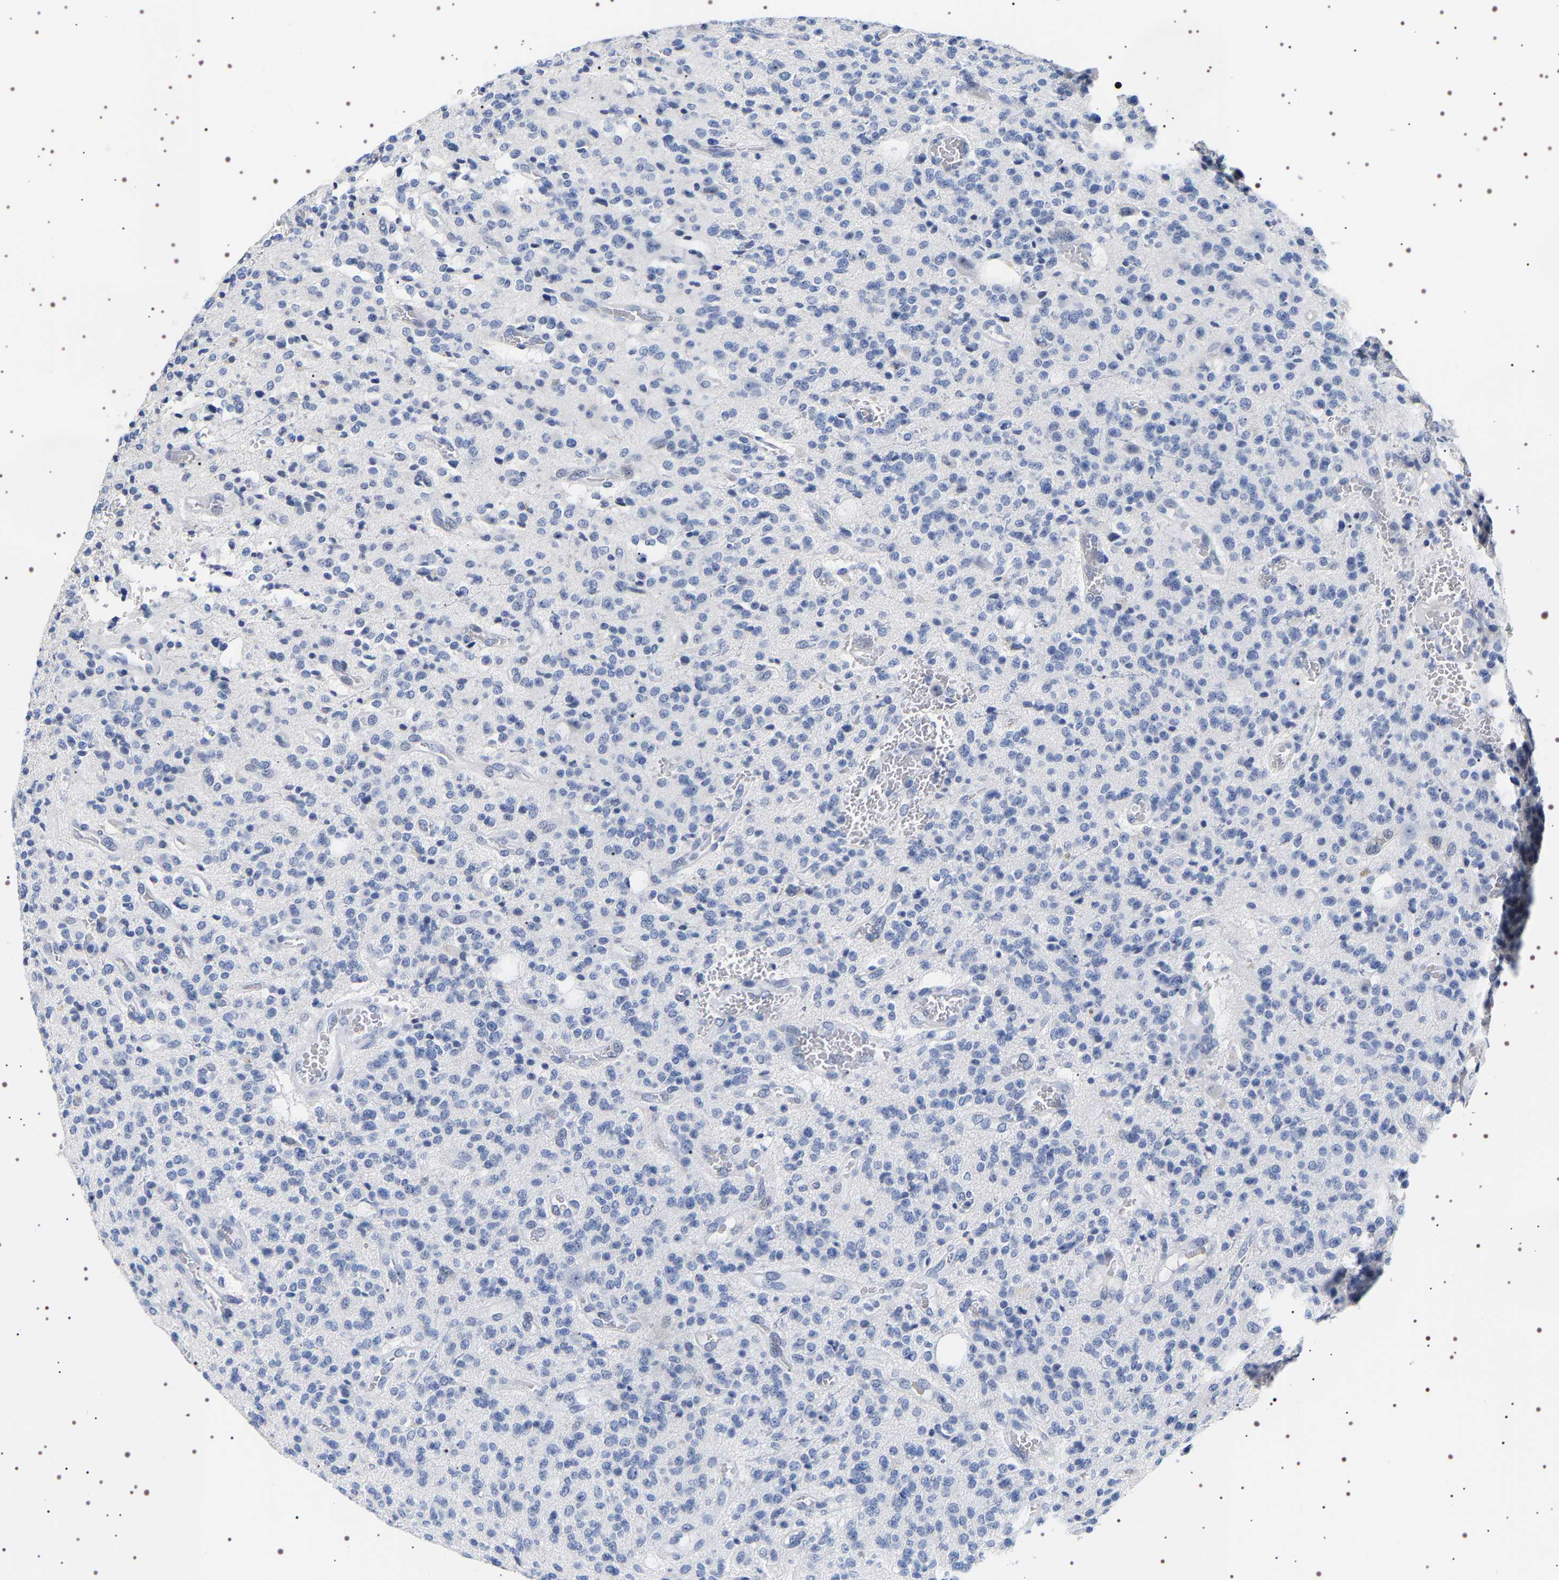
{"staining": {"intensity": "negative", "quantity": "none", "location": "none"}, "tissue": "glioma", "cell_type": "Tumor cells", "image_type": "cancer", "snomed": [{"axis": "morphology", "description": "Glioma, malignant, High grade"}, {"axis": "topography", "description": "Brain"}], "caption": "Protein analysis of glioma shows no significant positivity in tumor cells.", "gene": "UBQLN3", "patient": {"sex": "male", "age": 34}}